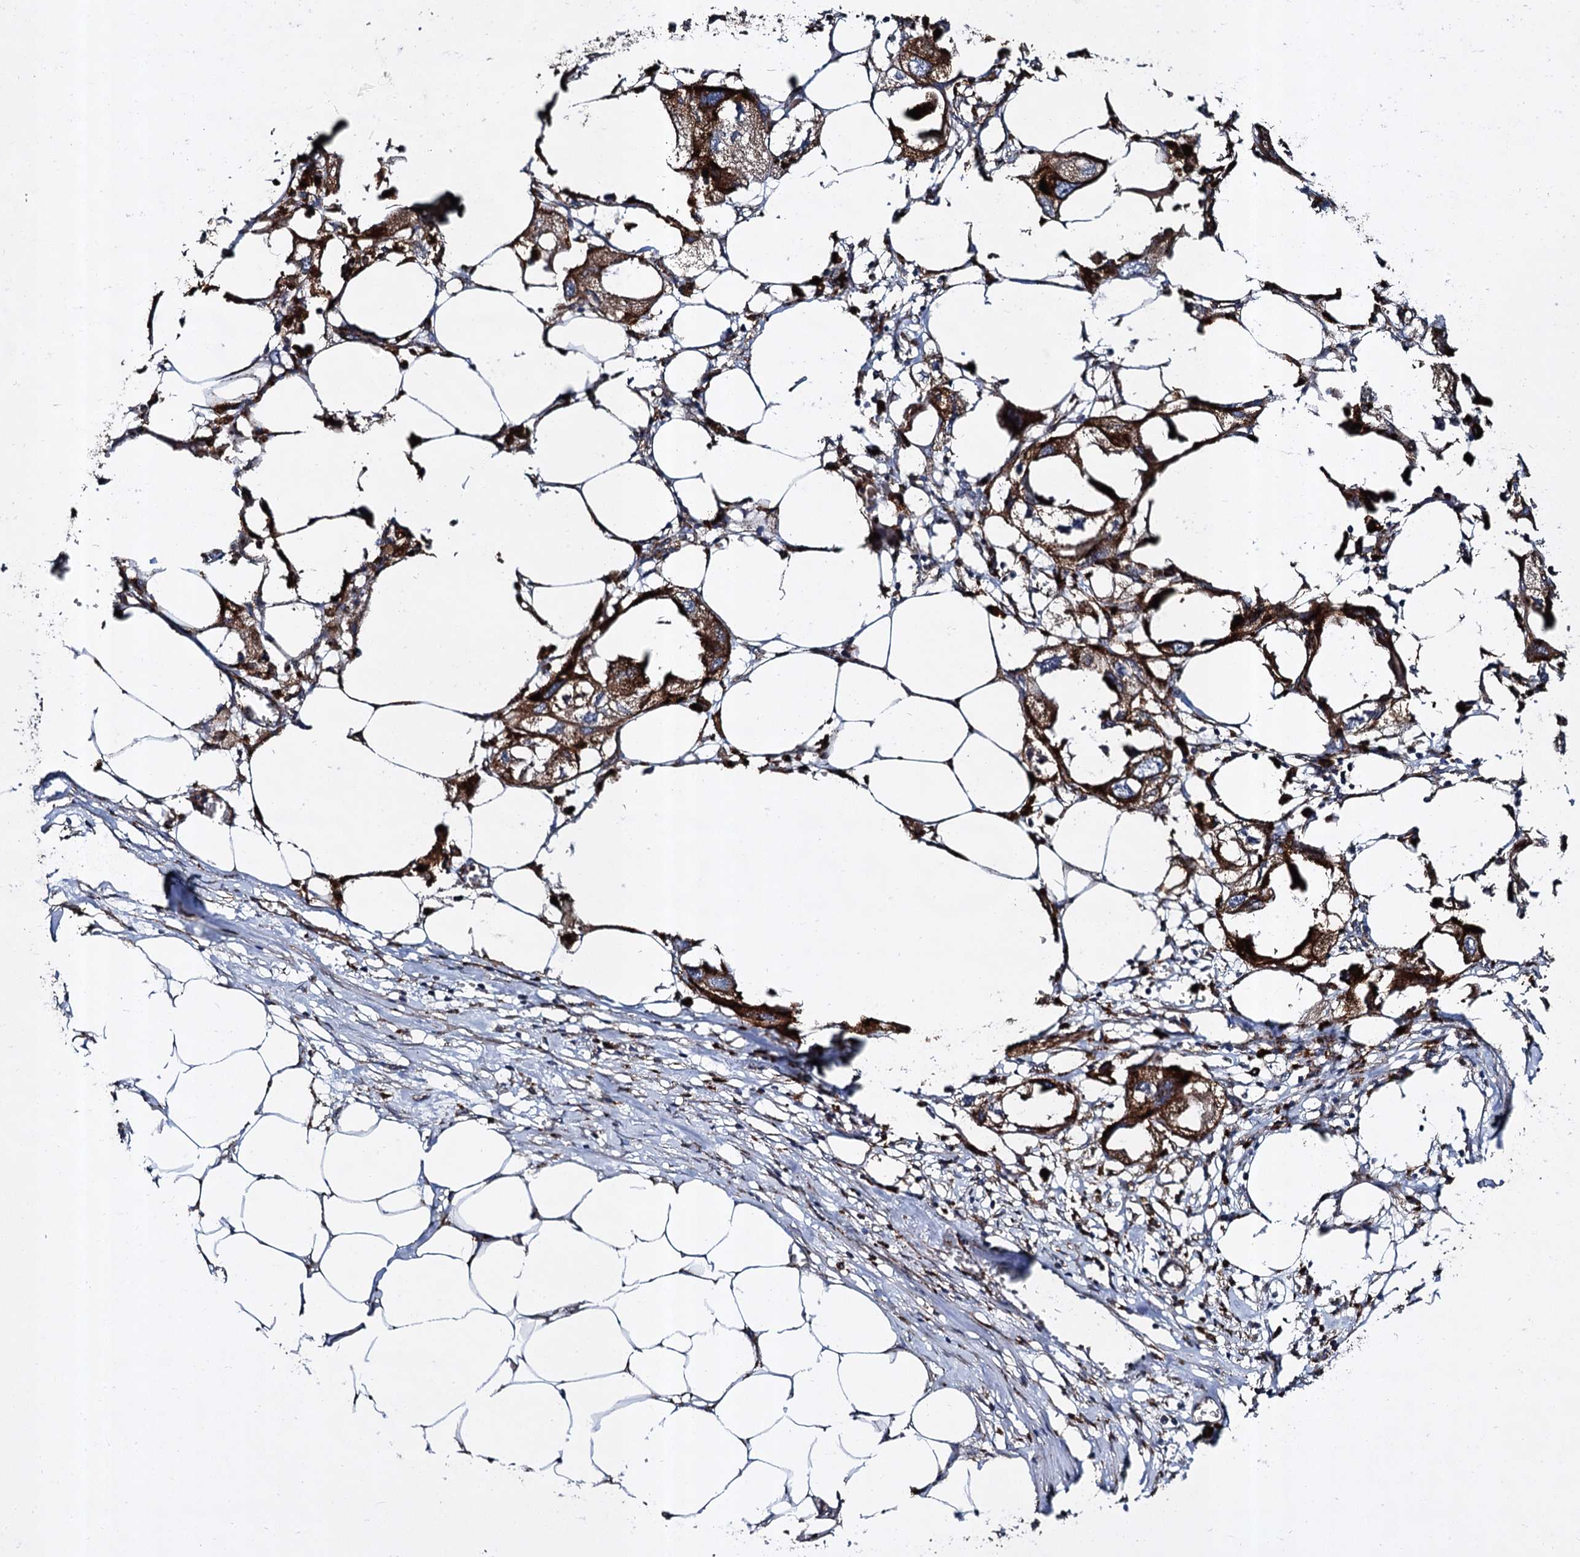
{"staining": {"intensity": "strong", "quantity": ">75%", "location": "cytoplasmic/membranous"}, "tissue": "endometrial cancer", "cell_type": "Tumor cells", "image_type": "cancer", "snomed": [{"axis": "morphology", "description": "Adenocarcinoma, NOS"}, {"axis": "morphology", "description": "Adenocarcinoma, metastatic, NOS"}, {"axis": "topography", "description": "Adipose tissue"}, {"axis": "topography", "description": "Endometrium"}], "caption": "Tumor cells display high levels of strong cytoplasmic/membranous positivity in approximately >75% of cells in human endometrial adenocarcinoma.", "gene": "GBA1", "patient": {"sex": "female", "age": 67}}